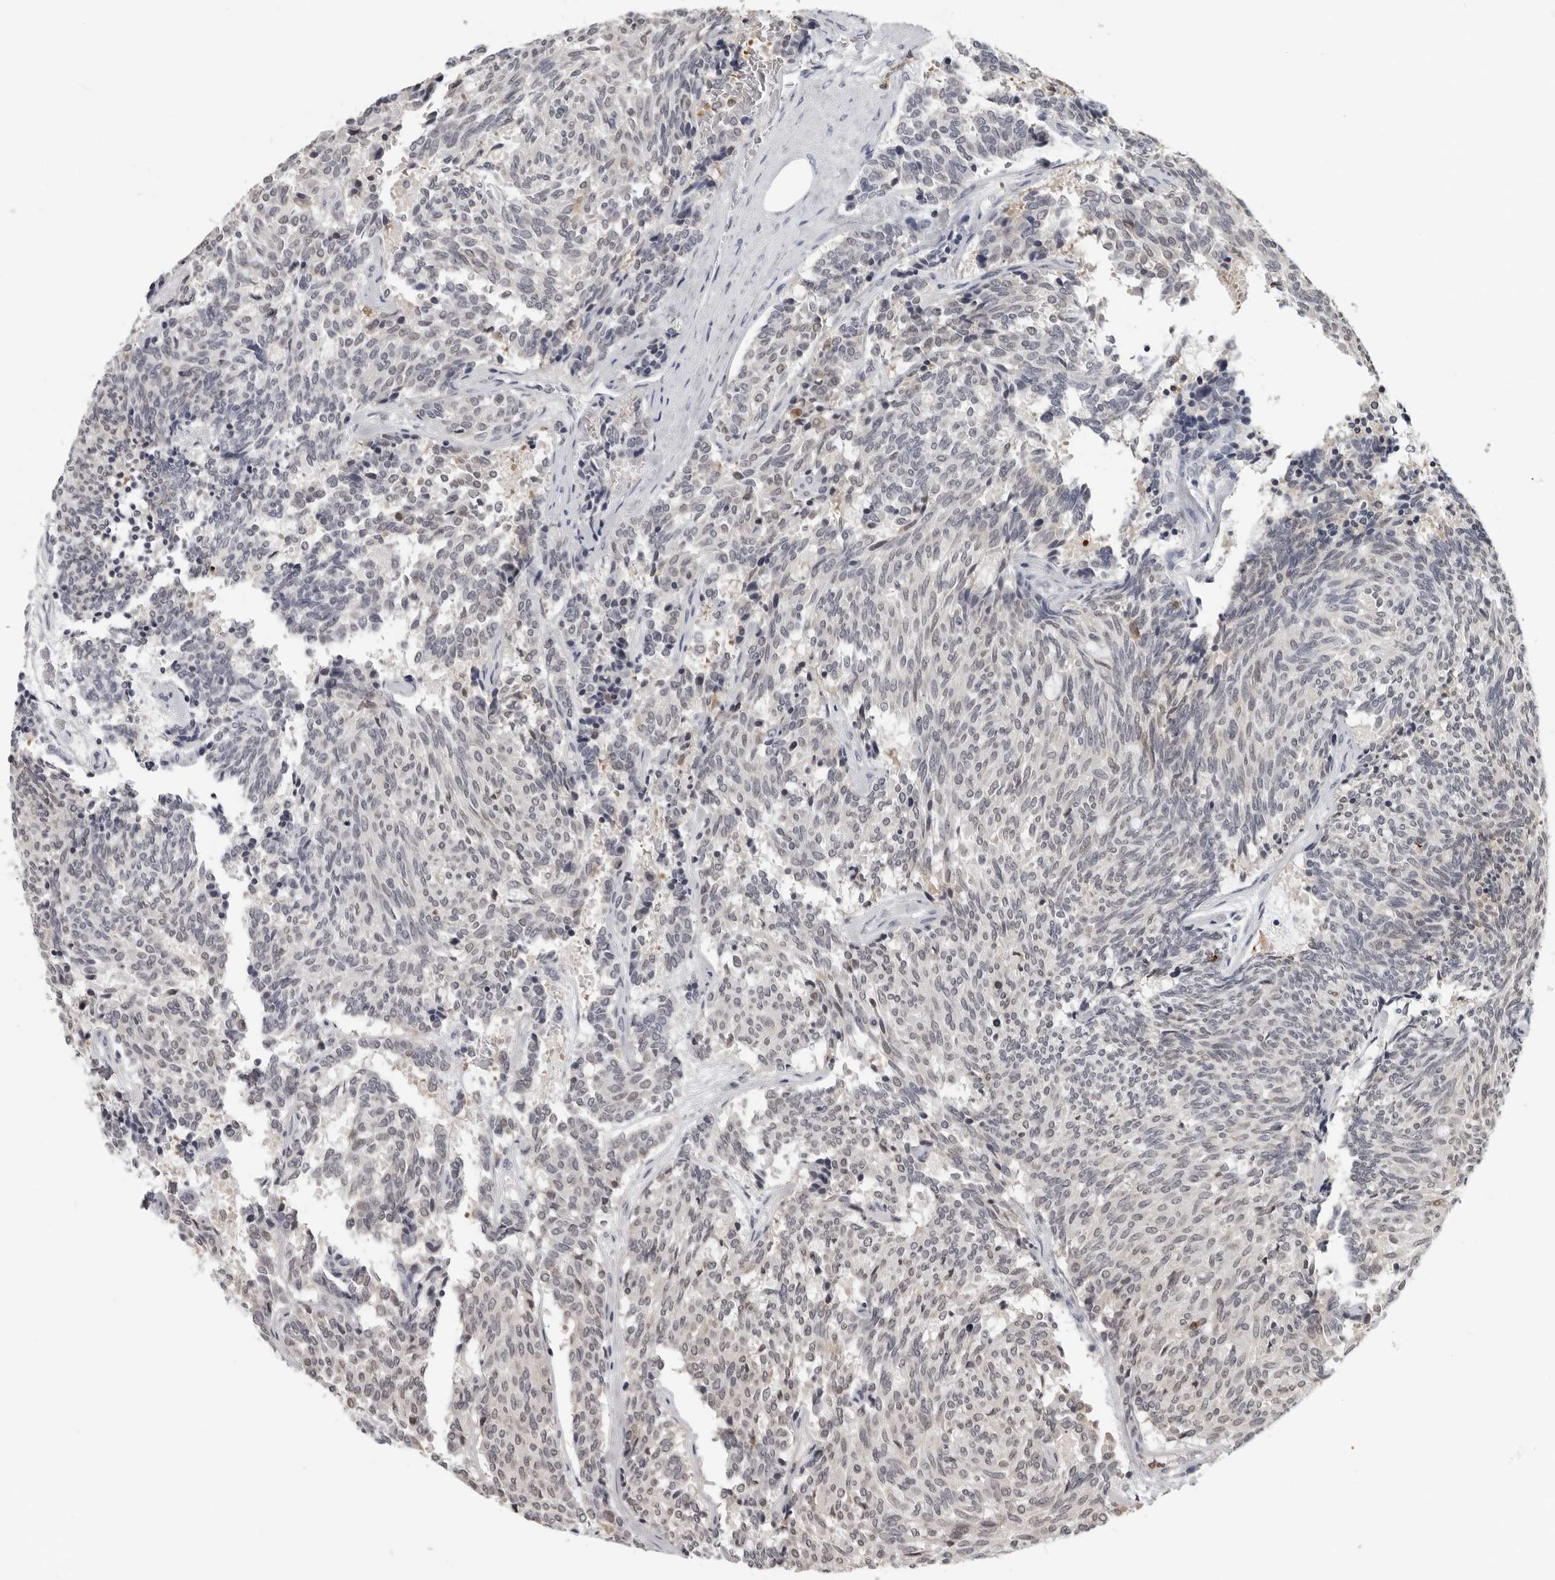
{"staining": {"intensity": "weak", "quantity": "<25%", "location": "cytoplasmic/membranous"}, "tissue": "carcinoid", "cell_type": "Tumor cells", "image_type": "cancer", "snomed": [{"axis": "morphology", "description": "Carcinoid, malignant, NOS"}, {"axis": "topography", "description": "Pancreas"}], "caption": "Histopathology image shows no protein positivity in tumor cells of carcinoid tissue.", "gene": "HSPH1", "patient": {"sex": "female", "age": 54}}